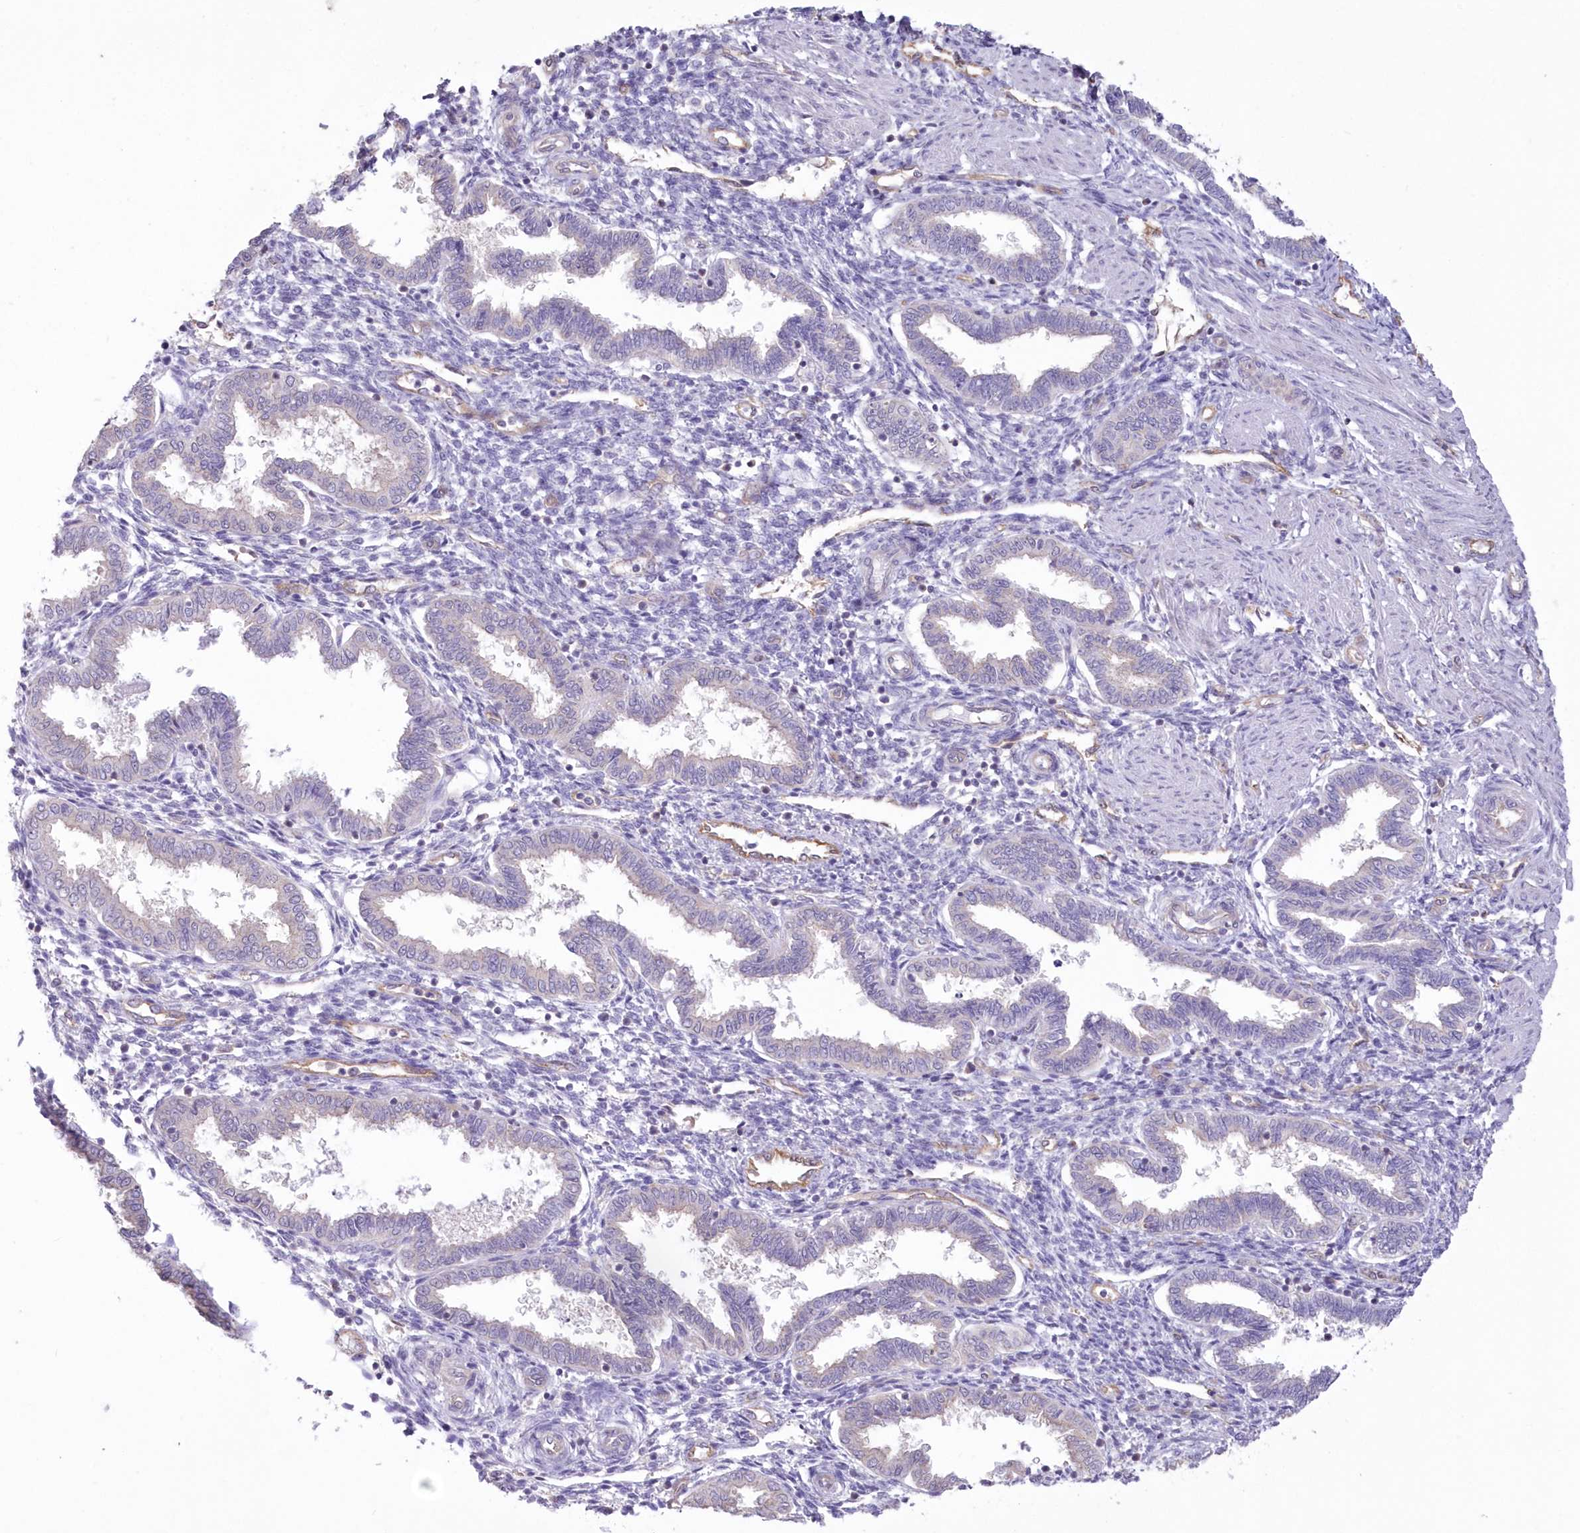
{"staining": {"intensity": "negative", "quantity": "none", "location": "none"}, "tissue": "endometrium", "cell_type": "Cells in endometrial stroma", "image_type": "normal", "snomed": [{"axis": "morphology", "description": "Normal tissue, NOS"}, {"axis": "topography", "description": "Endometrium"}], "caption": "Immunohistochemistry photomicrograph of unremarkable endometrium: endometrium stained with DAB displays no significant protein staining in cells in endometrial stroma. Brightfield microscopy of IHC stained with DAB (brown) and hematoxylin (blue), captured at high magnification.", "gene": "RAB11FIP5", "patient": {"sex": "female", "age": 33}}